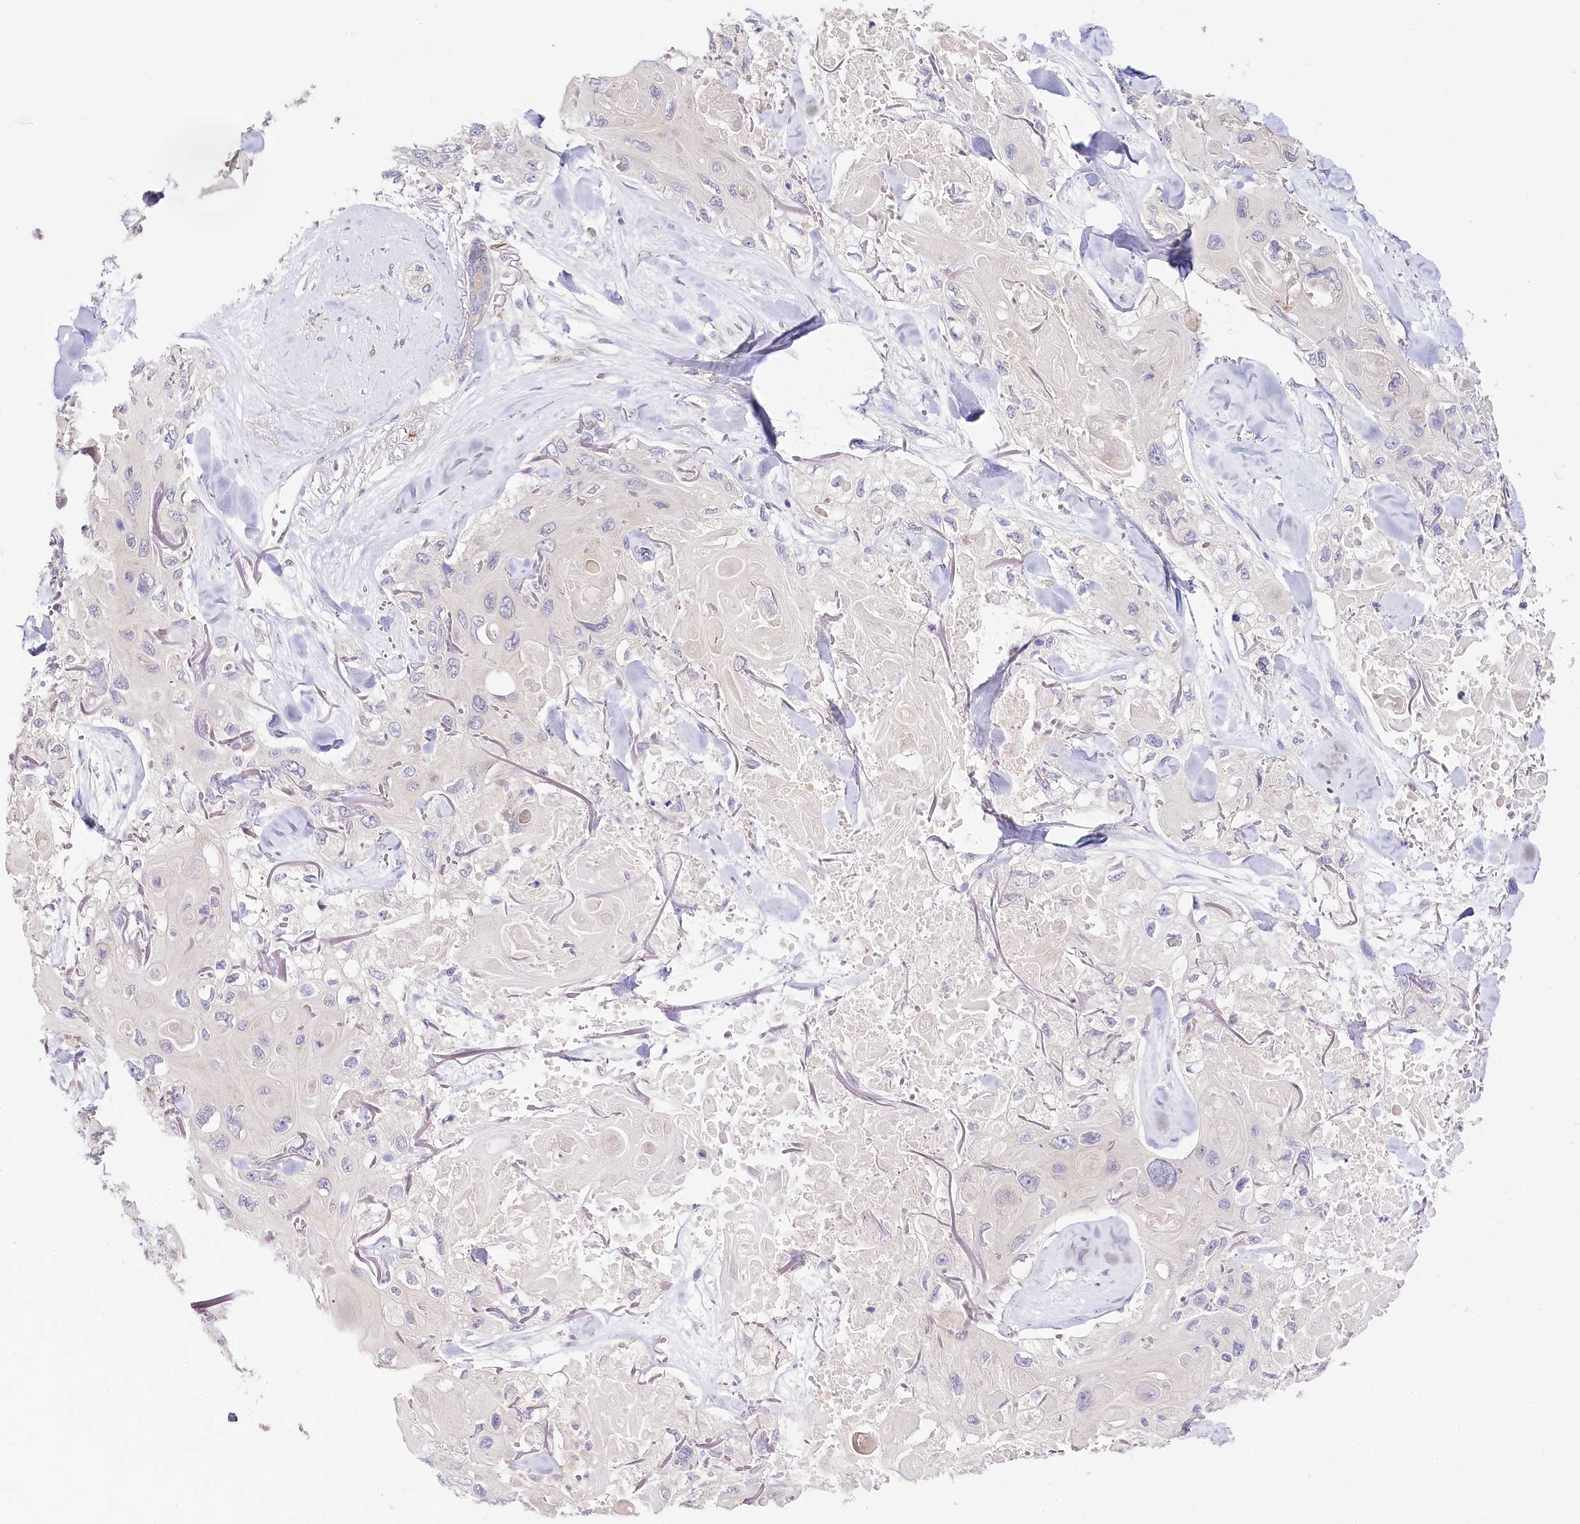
{"staining": {"intensity": "negative", "quantity": "none", "location": "none"}, "tissue": "skin cancer", "cell_type": "Tumor cells", "image_type": "cancer", "snomed": [{"axis": "morphology", "description": "Normal tissue, NOS"}, {"axis": "morphology", "description": "Squamous cell carcinoma, NOS"}, {"axis": "topography", "description": "Skin"}], "caption": "Squamous cell carcinoma (skin) was stained to show a protein in brown. There is no significant positivity in tumor cells.", "gene": "DAPK1", "patient": {"sex": "male", "age": 72}}